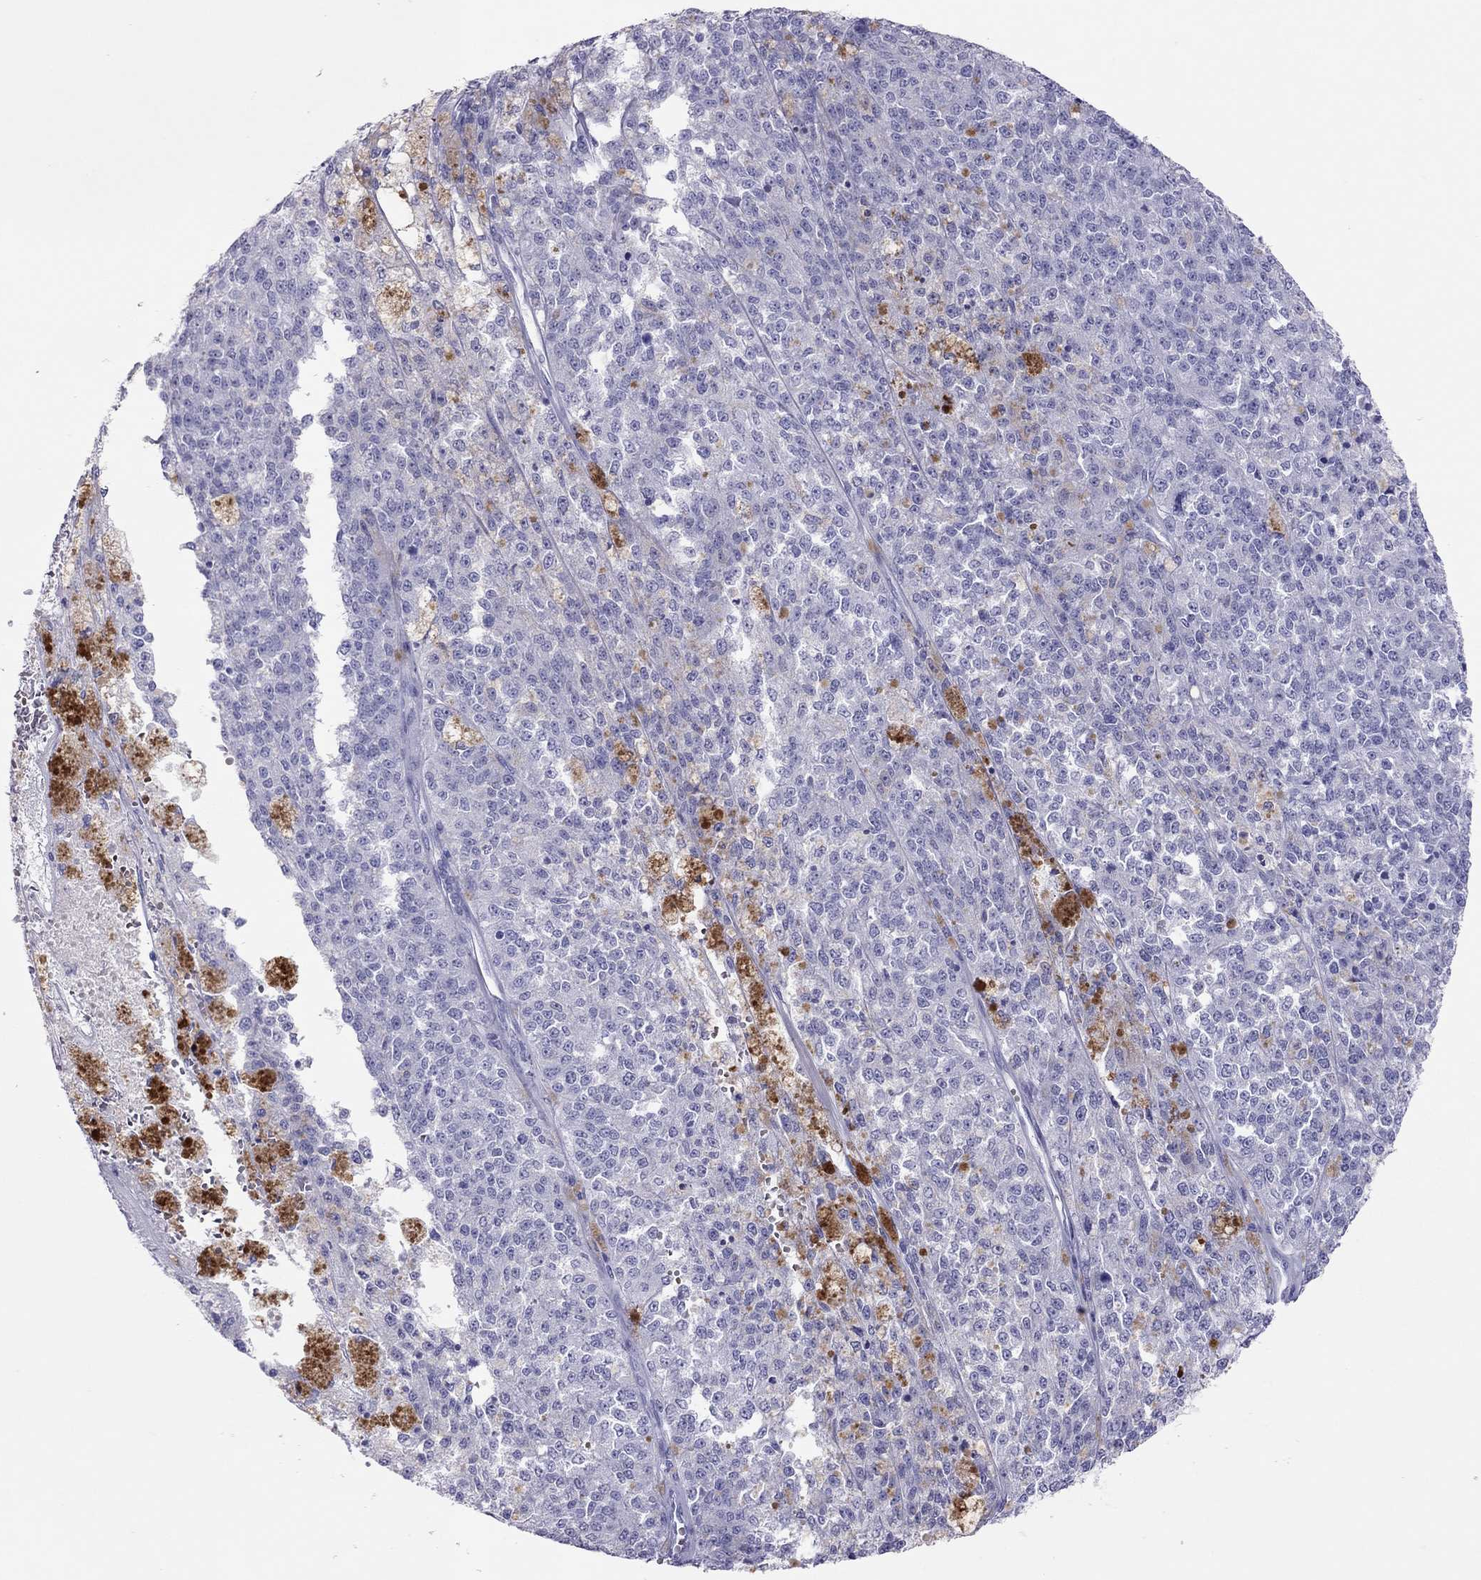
{"staining": {"intensity": "negative", "quantity": "none", "location": "none"}, "tissue": "melanoma", "cell_type": "Tumor cells", "image_type": "cancer", "snomed": [{"axis": "morphology", "description": "Malignant melanoma, Metastatic site"}, {"axis": "topography", "description": "Lymph node"}], "caption": "High magnification brightfield microscopy of melanoma stained with DAB (brown) and counterstained with hematoxylin (blue): tumor cells show no significant staining. (Stains: DAB IHC with hematoxylin counter stain, Microscopy: brightfield microscopy at high magnification).", "gene": "TSHB", "patient": {"sex": "female", "age": 64}}